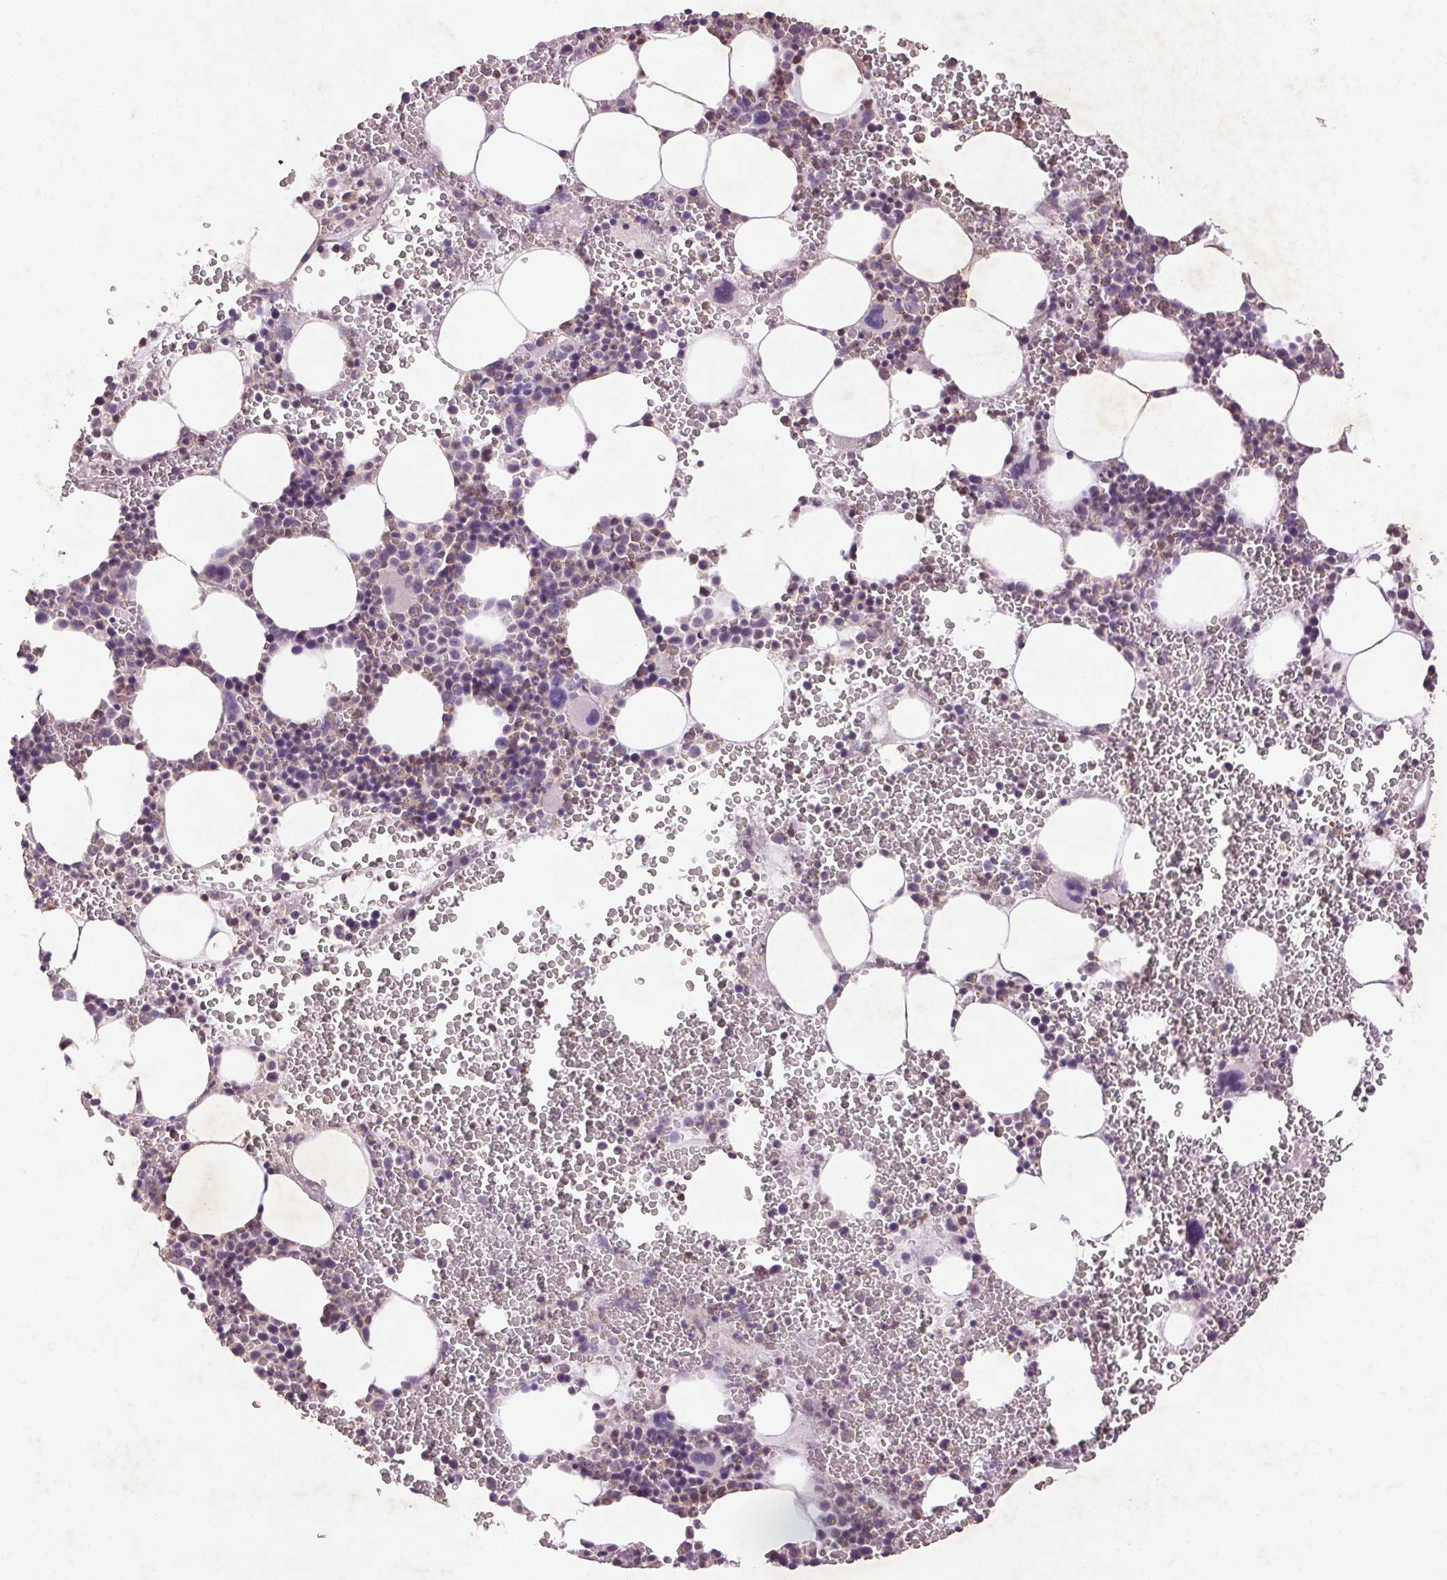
{"staining": {"intensity": "negative", "quantity": "none", "location": "none"}, "tissue": "bone marrow", "cell_type": "Hematopoietic cells", "image_type": "normal", "snomed": [{"axis": "morphology", "description": "Normal tissue, NOS"}, {"axis": "topography", "description": "Bone marrow"}], "caption": "Human bone marrow stained for a protein using IHC displays no positivity in hematopoietic cells.", "gene": "FNDC7", "patient": {"sex": "male", "age": 82}}